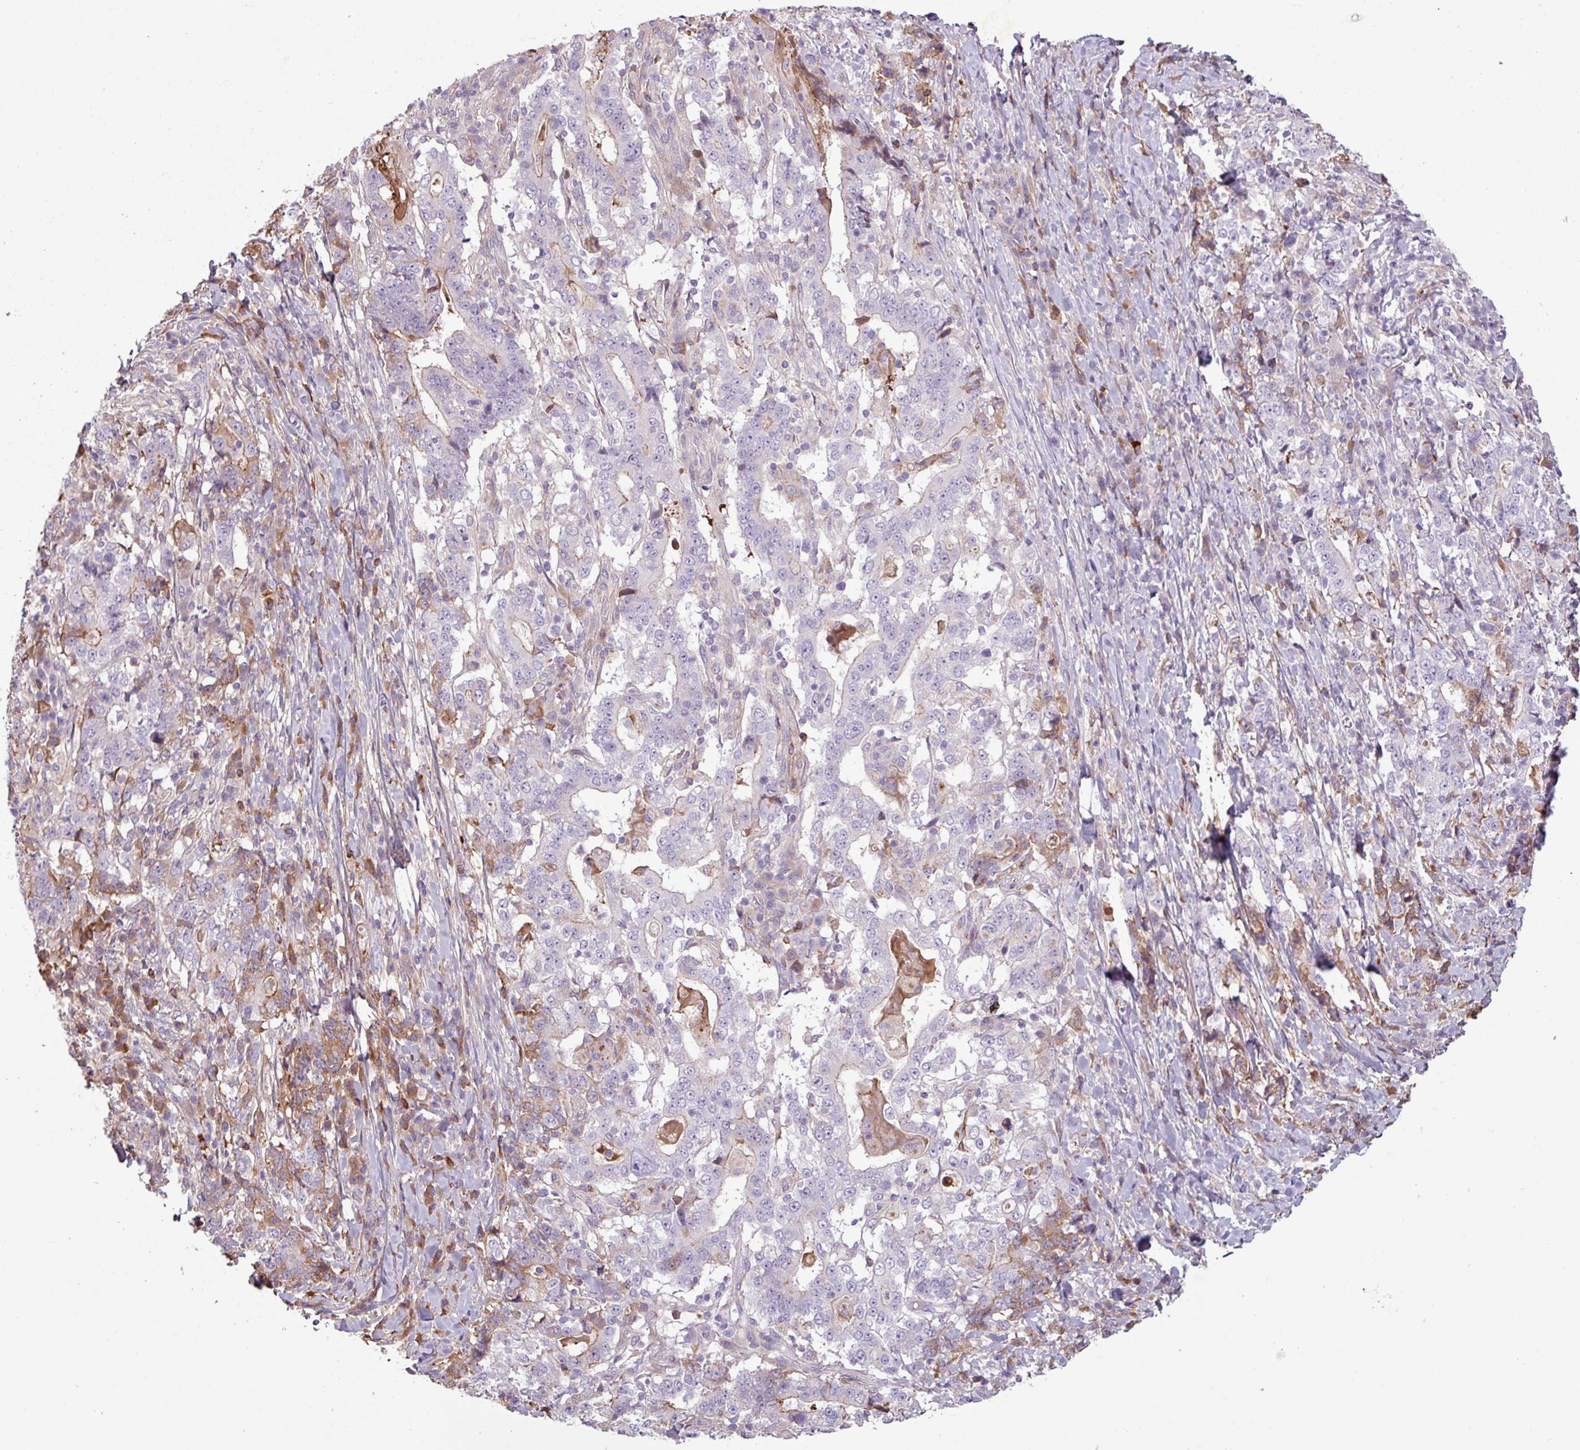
{"staining": {"intensity": "weak", "quantity": "<25%", "location": "cytoplasmic/membranous"}, "tissue": "stomach cancer", "cell_type": "Tumor cells", "image_type": "cancer", "snomed": [{"axis": "morphology", "description": "Normal tissue, NOS"}, {"axis": "morphology", "description": "Adenocarcinoma, NOS"}, {"axis": "topography", "description": "Stomach, upper"}, {"axis": "topography", "description": "Stomach"}], "caption": "Immunohistochemistry of stomach cancer (adenocarcinoma) displays no positivity in tumor cells.", "gene": "C4B", "patient": {"sex": "male", "age": 59}}